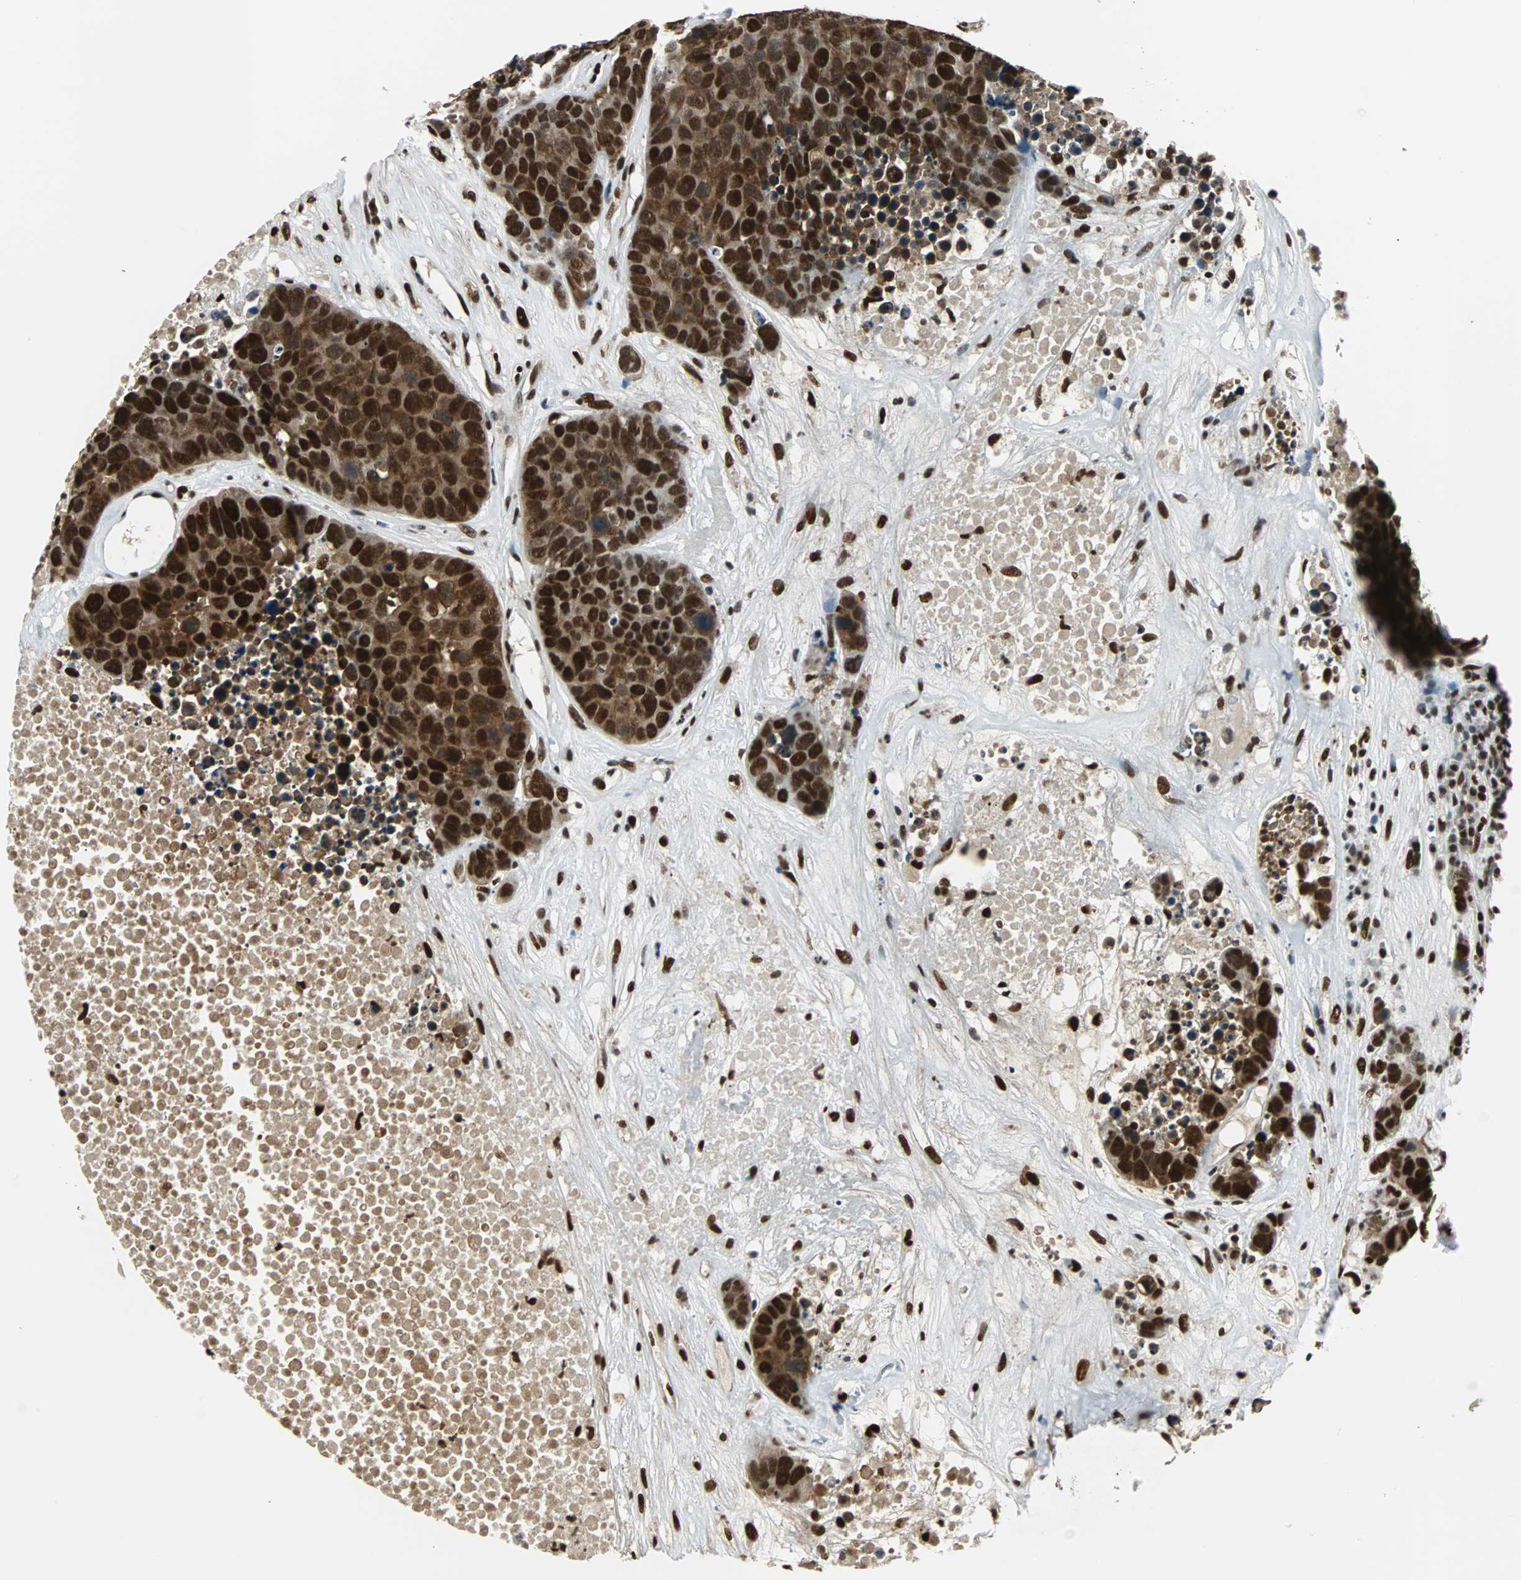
{"staining": {"intensity": "strong", "quantity": ">75%", "location": "cytoplasmic/membranous,nuclear"}, "tissue": "carcinoid", "cell_type": "Tumor cells", "image_type": "cancer", "snomed": [{"axis": "morphology", "description": "Carcinoid, malignant, NOS"}, {"axis": "topography", "description": "Lung"}], "caption": "Malignant carcinoid stained with a brown dye displays strong cytoplasmic/membranous and nuclear positive positivity in approximately >75% of tumor cells.", "gene": "XRCC4", "patient": {"sex": "male", "age": 60}}